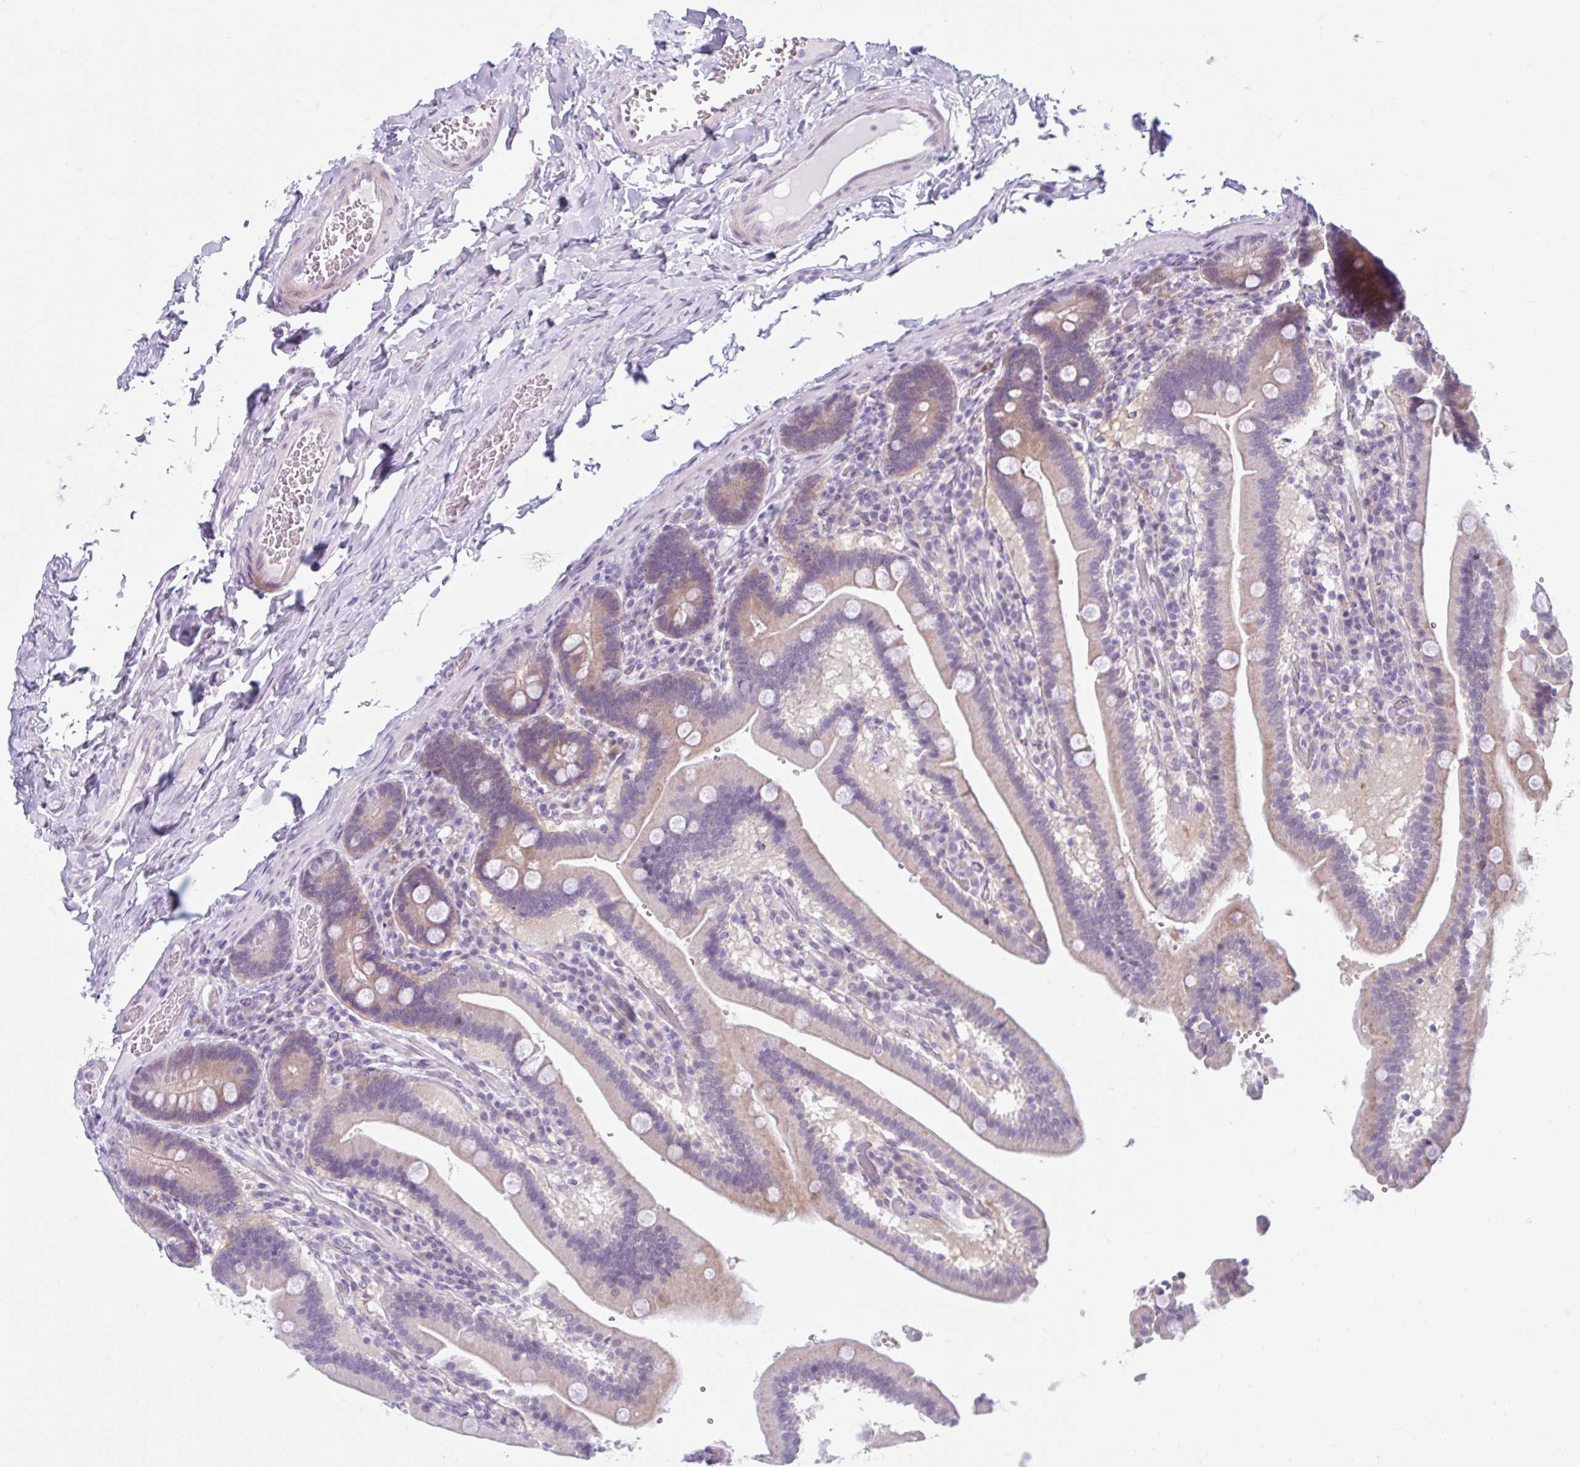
{"staining": {"intensity": "moderate", "quantity": "<25%", "location": "cytoplasmic/membranous"}, "tissue": "duodenum", "cell_type": "Glandular cells", "image_type": "normal", "snomed": [{"axis": "morphology", "description": "Normal tissue, NOS"}, {"axis": "topography", "description": "Duodenum"}], "caption": "A micrograph of human duodenum stained for a protein displays moderate cytoplasmic/membranous brown staining in glandular cells.", "gene": "FAM153A", "patient": {"sex": "female", "age": 62}}